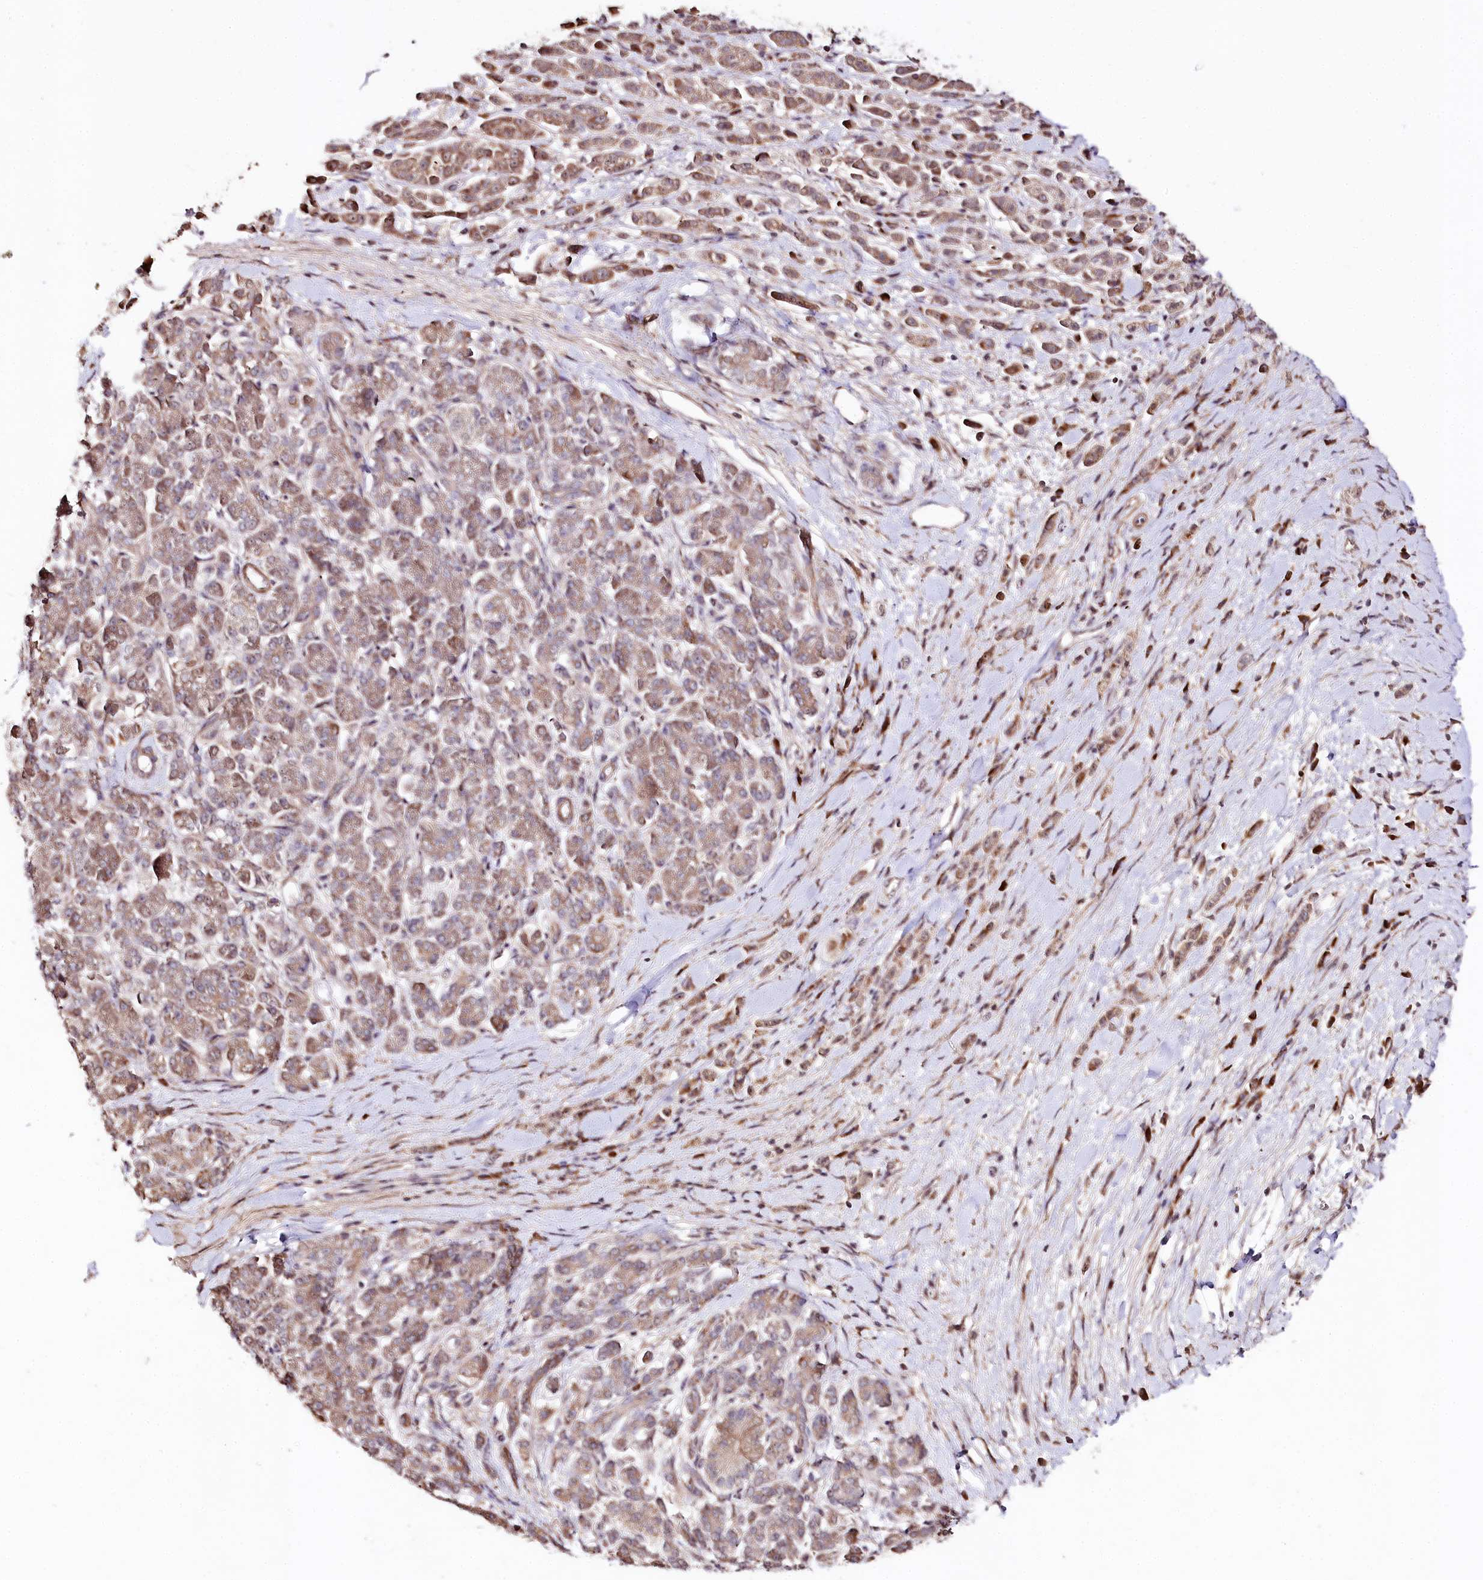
{"staining": {"intensity": "moderate", "quantity": "25%-75%", "location": "cytoplasmic/membranous"}, "tissue": "pancreatic cancer", "cell_type": "Tumor cells", "image_type": "cancer", "snomed": [{"axis": "morphology", "description": "Normal tissue, NOS"}, {"axis": "morphology", "description": "Adenocarcinoma, NOS"}, {"axis": "topography", "description": "Pancreas"}], "caption": "Protein expression analysis of pancreatic cancer (adenocarcinoma) reveals moderate cytoplasmic/membranous staining in approximately 25%-75% of tumor cells.", "gene": "DMP1", "patient": {"sex": "female", "age": 64}}